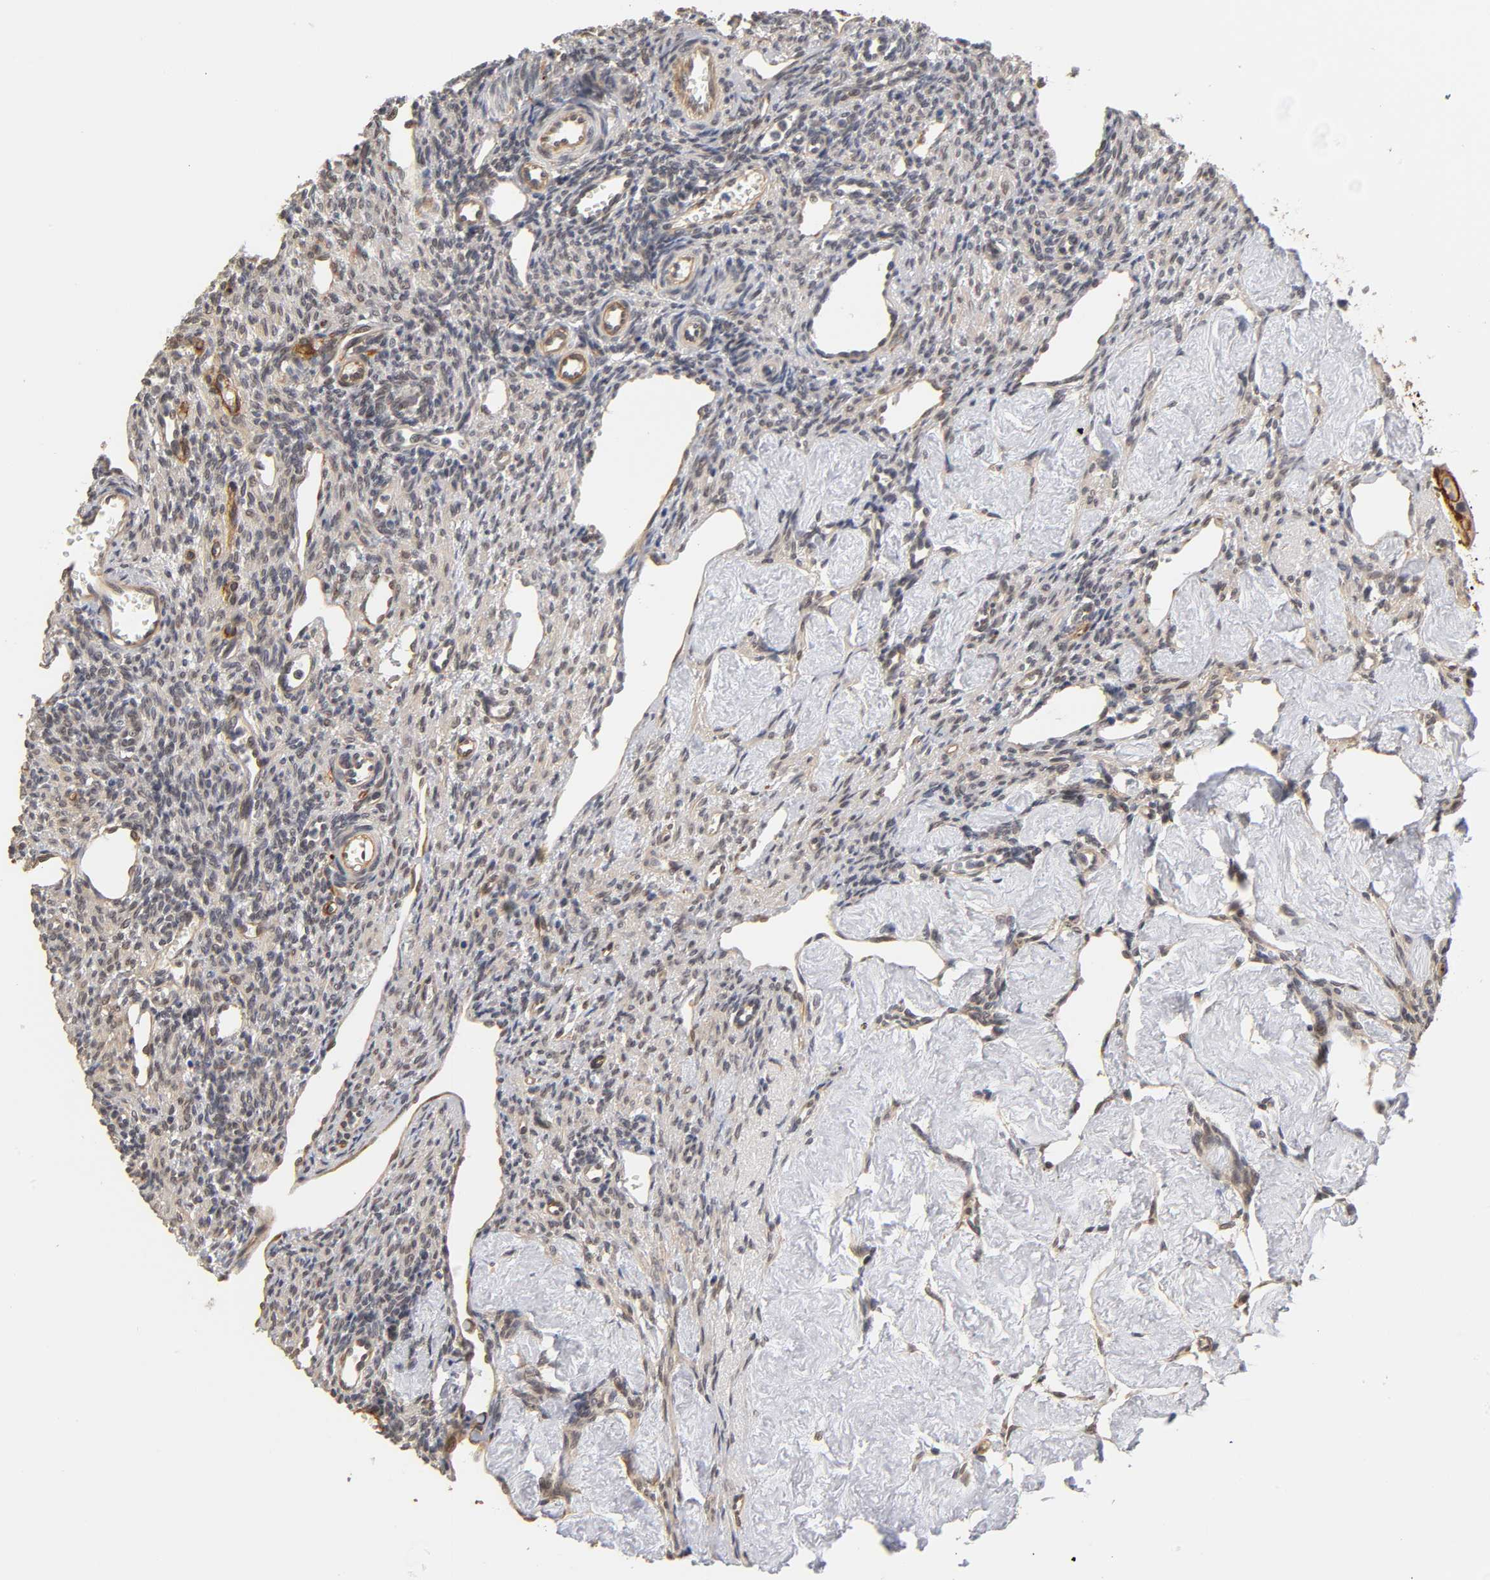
{"staining": {"intensity": "weak", "quantity": "<25%", "location": "cytoplasmic/membranous"}, "tissue": "ovary", "cell_type": "Follicle cells", "image_type": "normal", "snomed": [{"axis": "morphology", "description": "Normal tissue, NOS"}, {"axis": "topography", "description": "Ovary"}], "caption": "Ovary stained for a protein using immunohistochemistry exhibits no positivity follicle cells.", "gene": "LAMB1", "patient": {"sex": "female", "age": 33}}